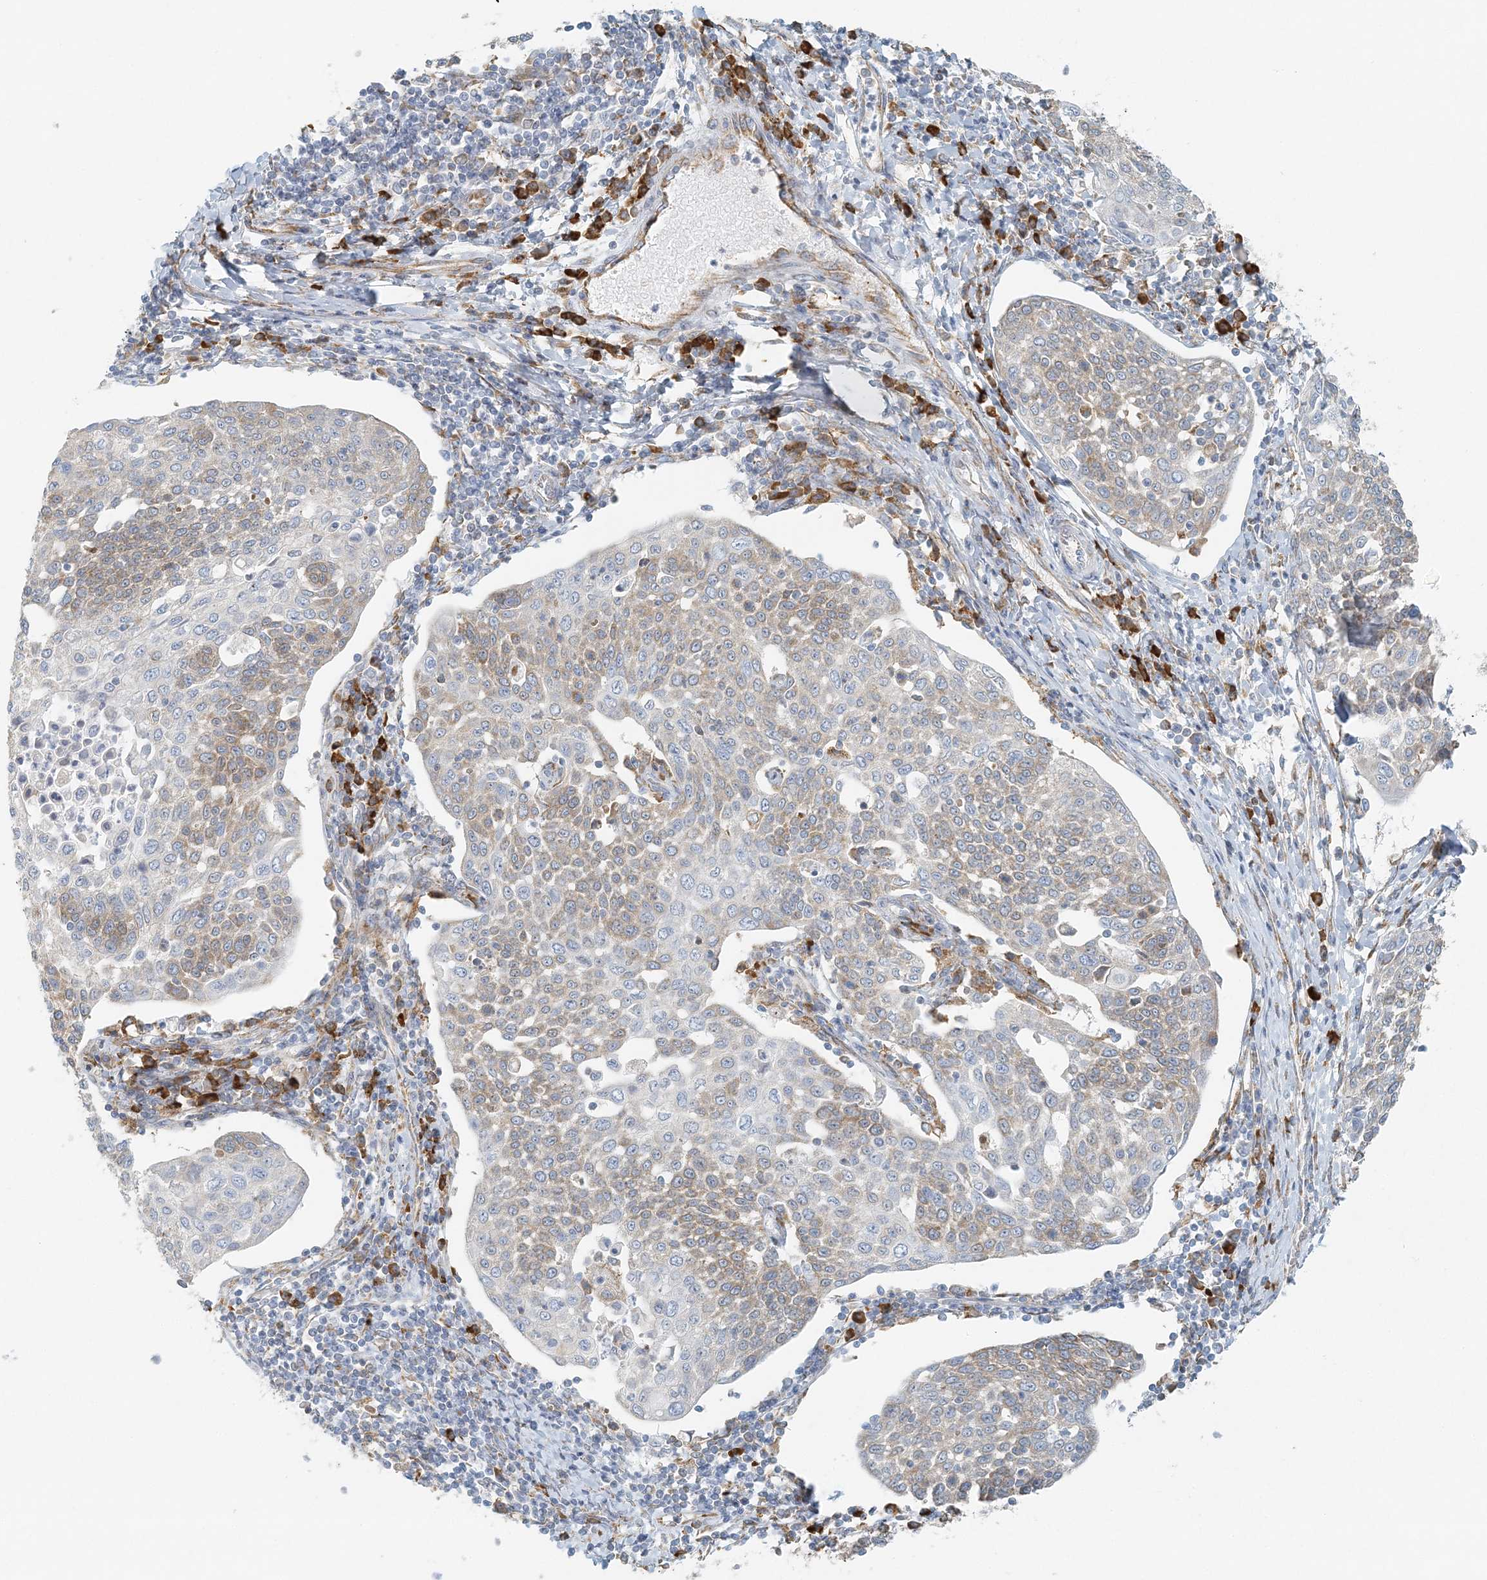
{"staining": {"intensity": "moderate", "quantity": "<25%", "location": "cytoplasmic/membranous"}, "tissue": "cervical cancer", "cell_type": "Tumor cells", "image_type": "cancer", "snomed": [{"axis": "morphology", "description": "Squamous cell carcinoma, NOS"}, {"axis": "topography", "description": "Cervix"}], "caption": "A low amount of moderate cytoplasmic/membranous expression is appreciated in approximately <25% of tumor cells in cervical squamous cell carcinoma tissue. (DAB (3,3'-diaminobenzidine) IHC with brightfield microscopy, high magnification).", "gene": "STK11IP", "patient": {"sex": "female", "age": 34}}